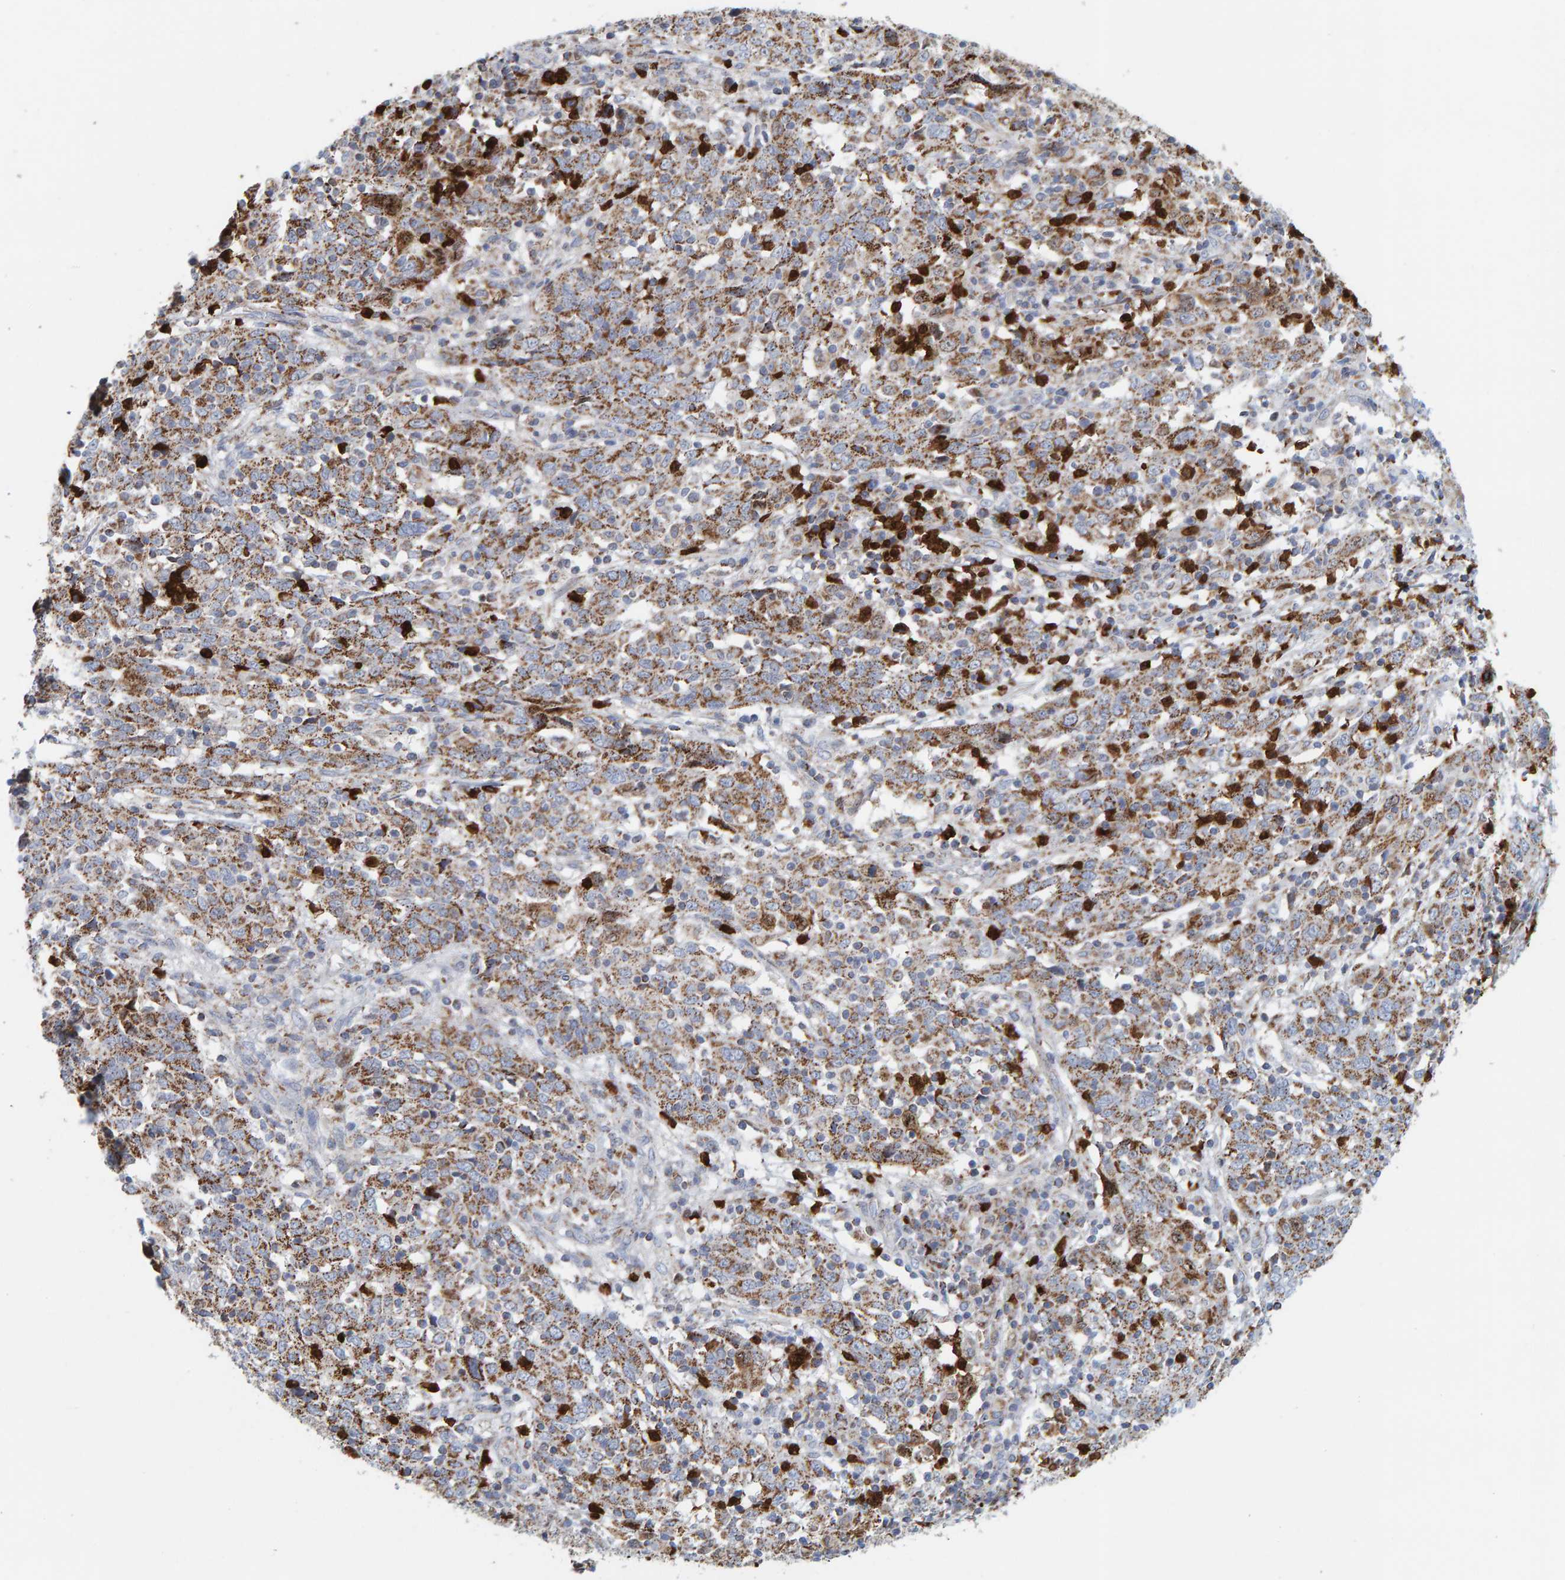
{"staining": {"intensity": "moderate", "quantity": ">75%", "location": "cytoplasmic/membranous"}, "tissue": "cervical cancer", "cell_type": "Tumor cells", "image_type": "cancer", "snomed": [{"axis": "morphology", "description": "Squamous cell carcinoma, NOS"}, {"axis": "topography", "description": "Cervix"}], "caption": "About >75% of tumor cells in human squamous cell carcinoma (cervical) reveal moderate cytoplasmic/membranous protein expression as visualized by brown immunohistochemical staining.", "gene": "B9D1", "patient": {"sex": "female", "age": 46}}